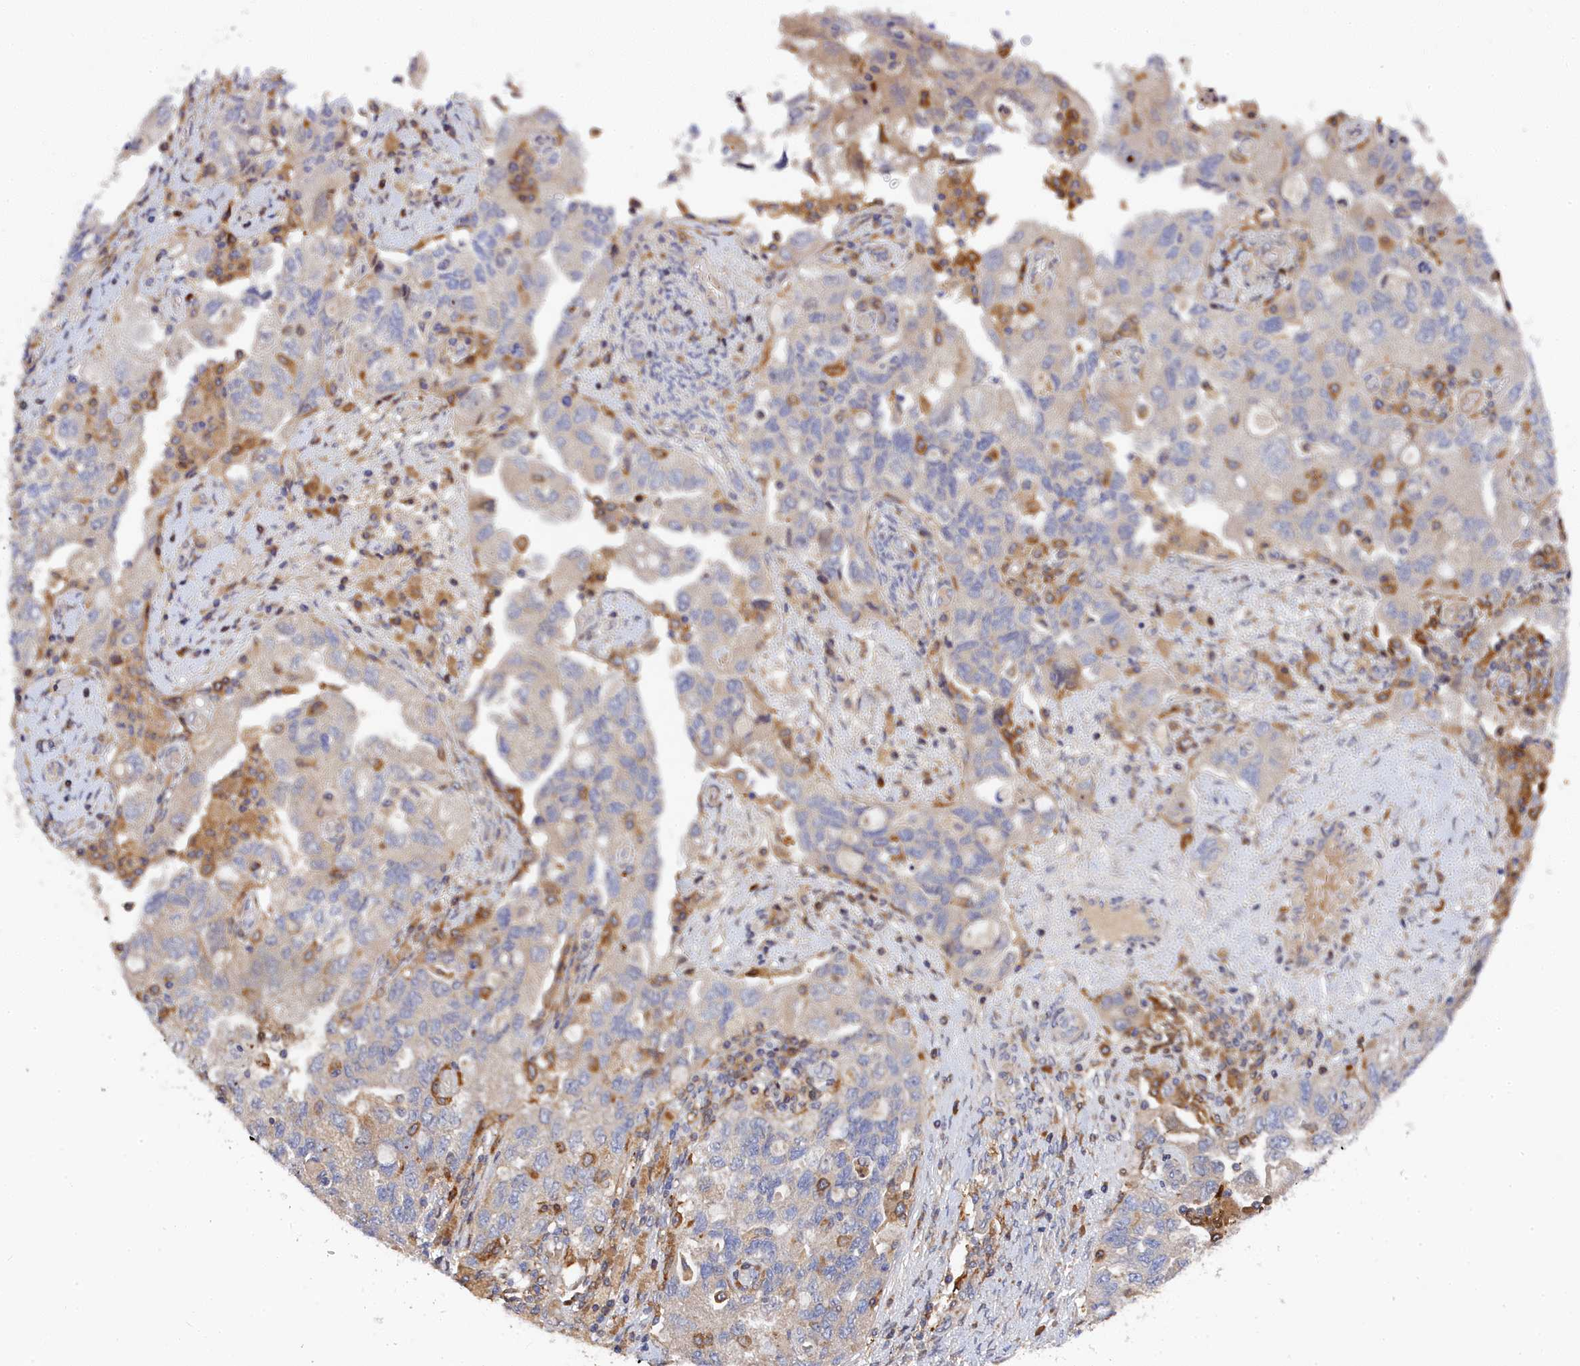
{"staining": {"intensity": "negative", "quantity": "none", "location": "none"}, "tissue": "ovarian cancer", "cell_type": "Tumor cells", "image_type": "cancer", "snomed": [{"axis": "morphology", "description": "Carcinoma, NOS"}, {"axis": "morphology", "description": "Cystadenocarcinoma, serous, NOS"}, {"axis": "topography", "description": "Ovary"}], "caption": "Micrograph shows no protein staining in tumor cells of carcinoma (ovarian) tissue.", "gene": "SPATA5L1", "patient": {"sex": "female", "age": 69}}